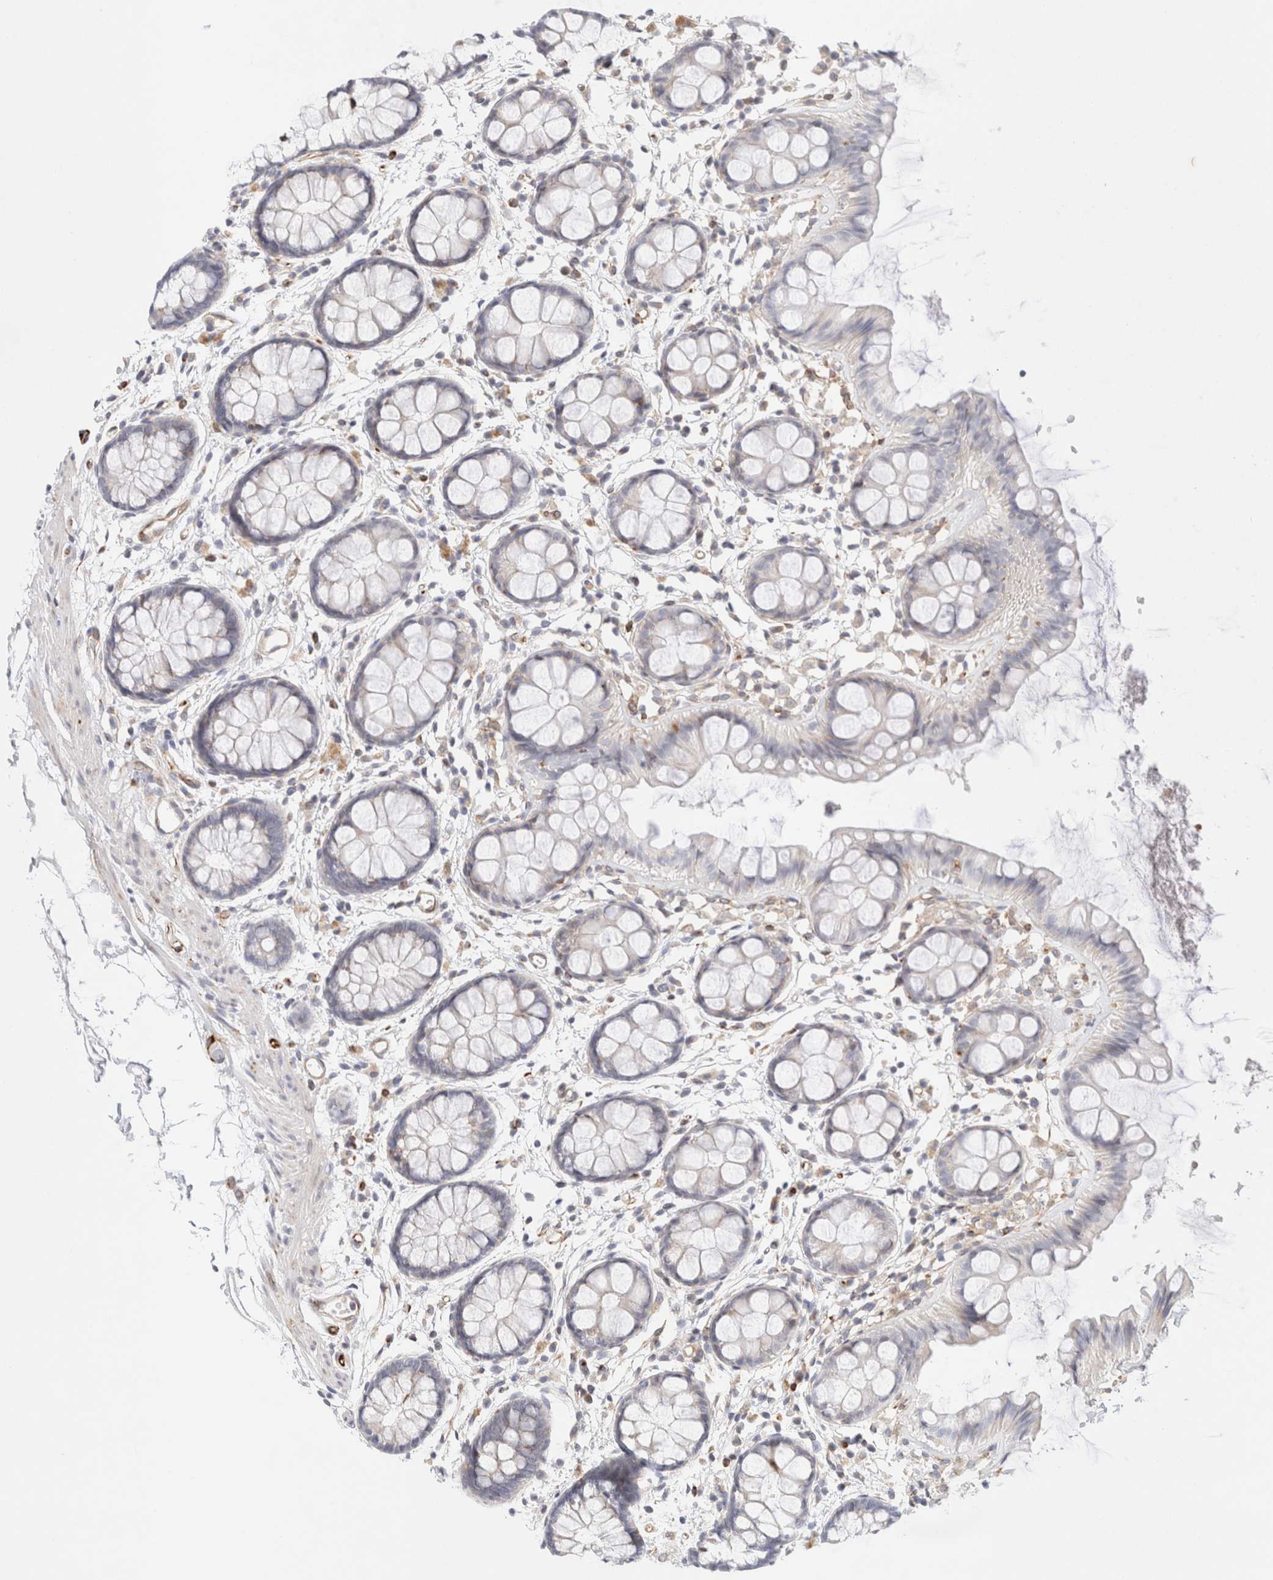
{"staining": {"intensity": "negative", "quantity": "none", "location": "none"}, "tissue": "rectum", "cell_type": "Glandular cells", "image_type": "normal", "snomed": [{"axis": "morphology", "description": "Normal tissue, NOS"}, {"axis": "topography", "description": "Rectum"}], "caption": "Glandular cells show no significant positivity in benign rectum. (IHC, brightfield microscopy, high magnification).", "gene": "SLC25A48", "patient": {"sex": "female", "age": 66}}